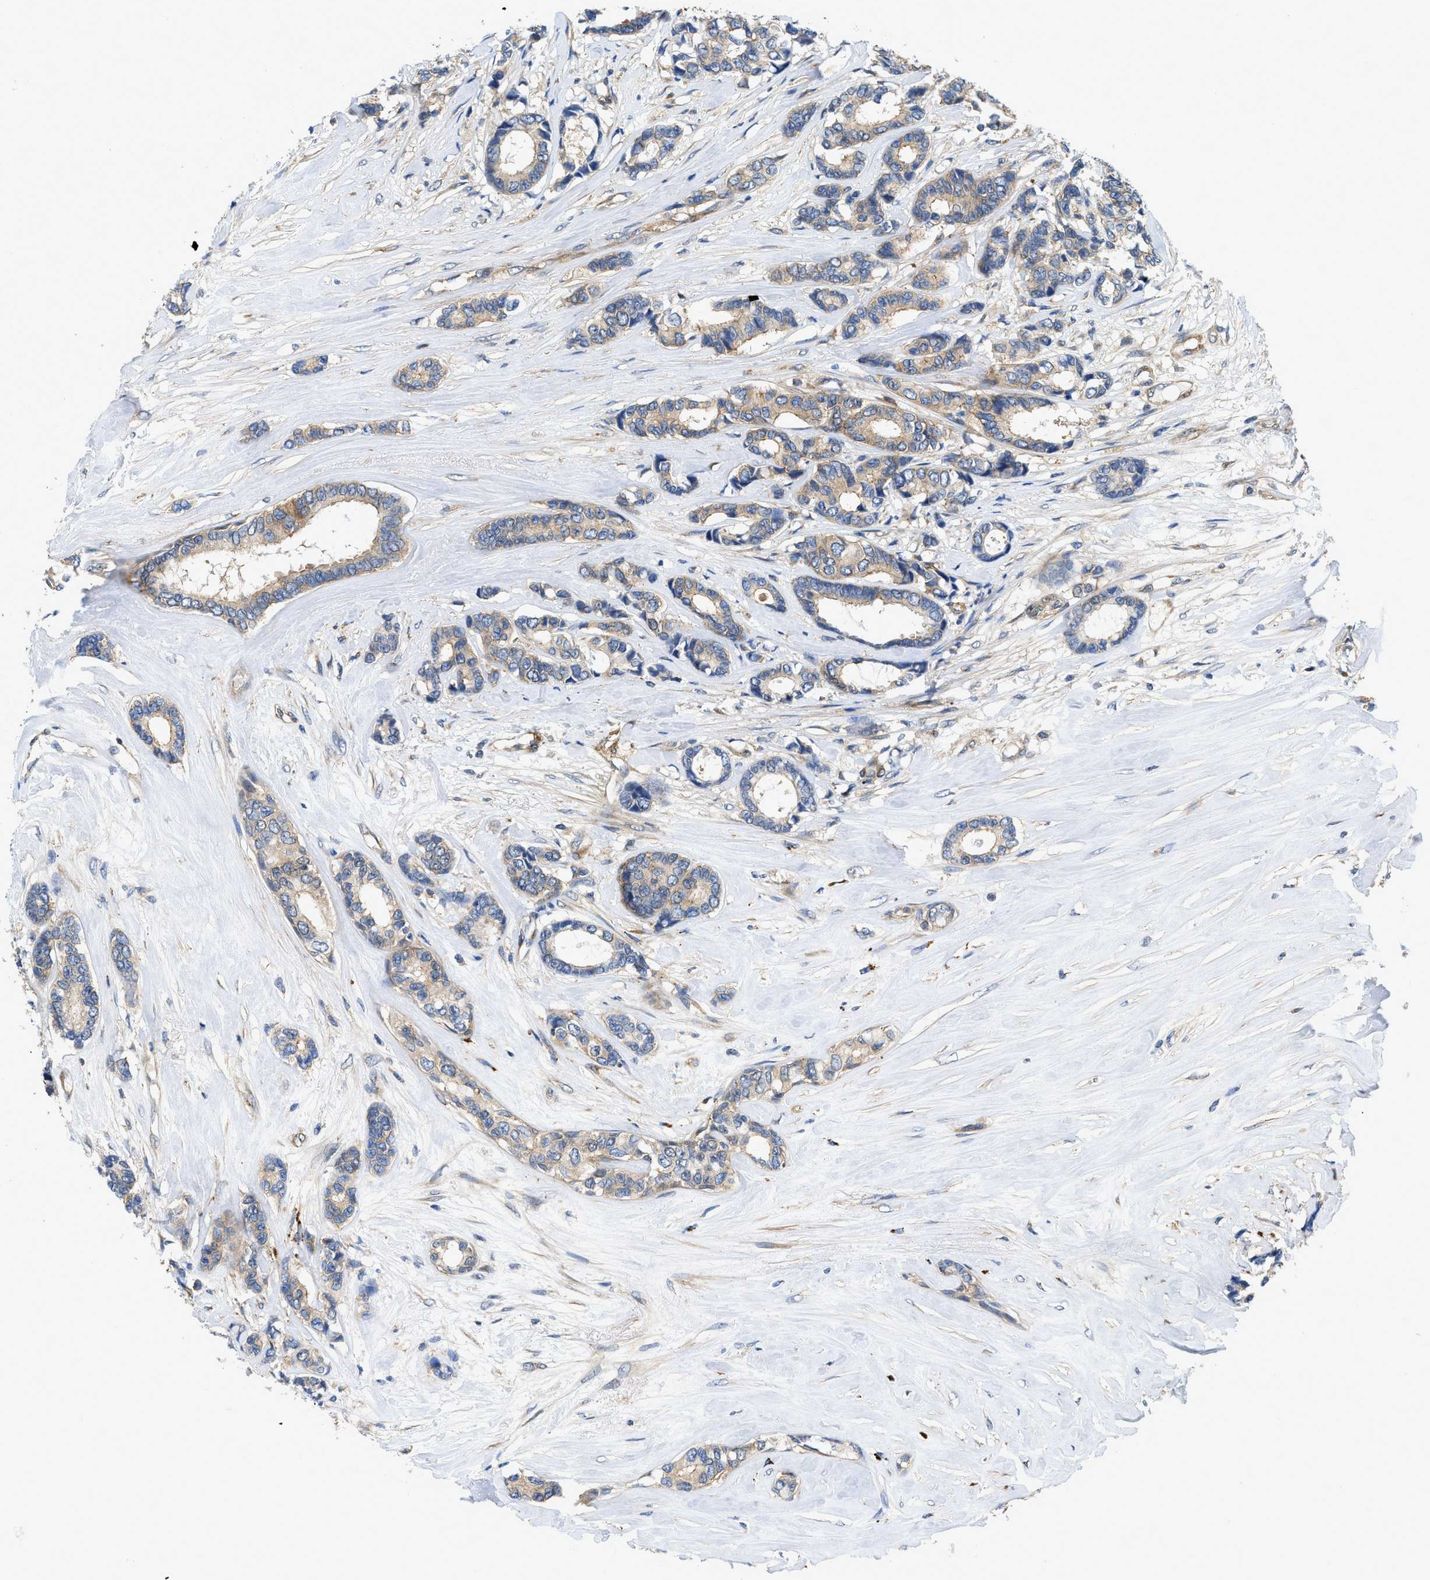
{"staining": {"intensity": "weak", "quantity": ">75%", "location": "cytoplasmic/membranous"}, "tissue": "breast cancer", "cell_type": "Tumor cells", "image_type": "cancer", "snomed": [{"axis": "morphology", "description": "Duct carcinoma"}, {"axis": "topography", "description": "Breast"}], "caption": "Immunohistochemical staining of human invasive ductal carcinoma (breast) displays low levels of weak cytoplasmic/membranous protein staining in about >75% of tumor cells. Using DAB (brown) and hematoxylin (blue) stains, captured at high magnification using brightfield microscopy.", "gene": "RAPH1", "patient": {"sex": "female", "age": 87}}